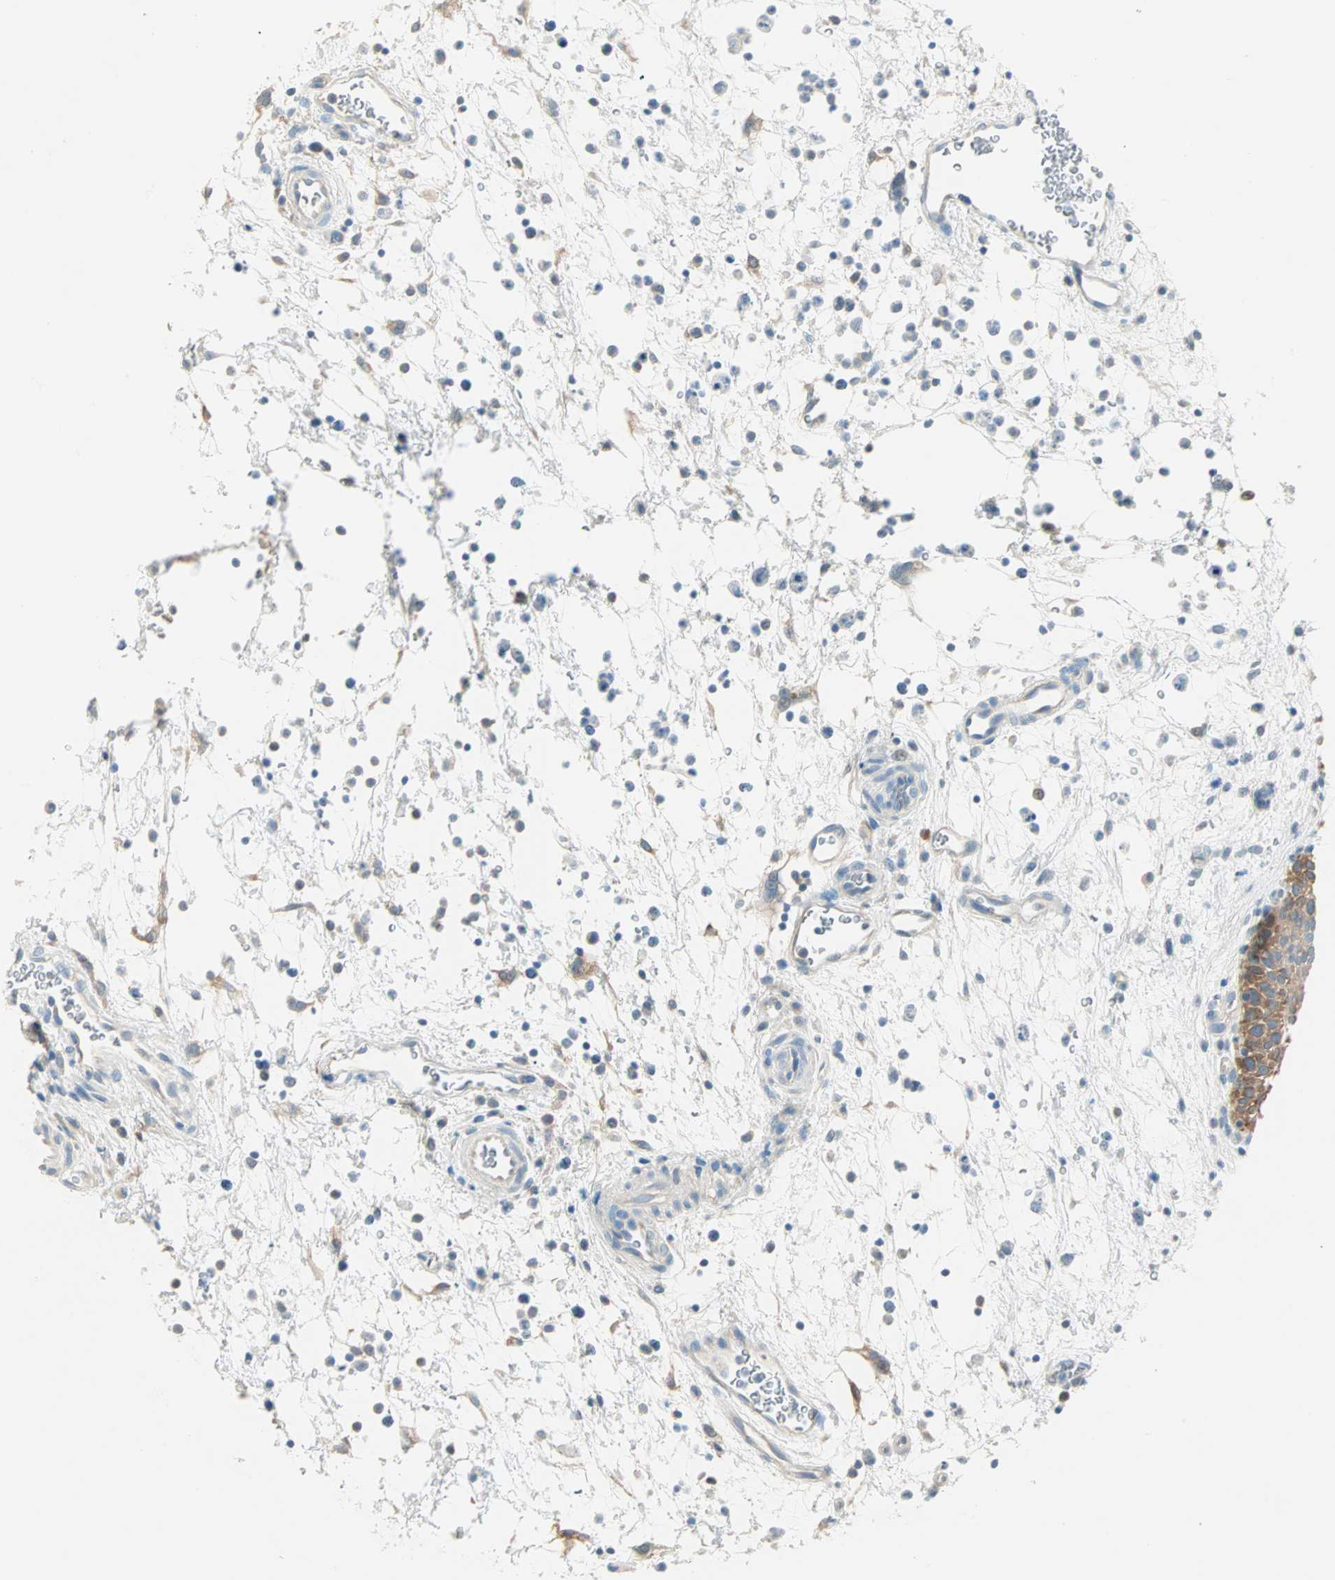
{"staining": {"intensity": "moderate", "quantity": ">75%", "location": "cytoplasmic/membranous"}, "tissue": "urinary bladder", "cell_type": "Urothelial cells", "image_type": "normal", "snomed": [{"axis": "morphology", "description": "Normal tissue, NOS"}, {"axis": "morphology", "description": "Dysplasia, NOS"}, {"axis": "topography", "description": "Urinary bladder"}], "caption": "Immunohistochemical staining of benign human urinary bladder shows medium levels of moderate cytoplasmic/membranous staining in approximately >75% of urothelial cells. (brown staining indicates protein expression, while blue staining denotes nuclei).", "gene": "ATF6", "patient": {"sex": "male", "age": 35}}